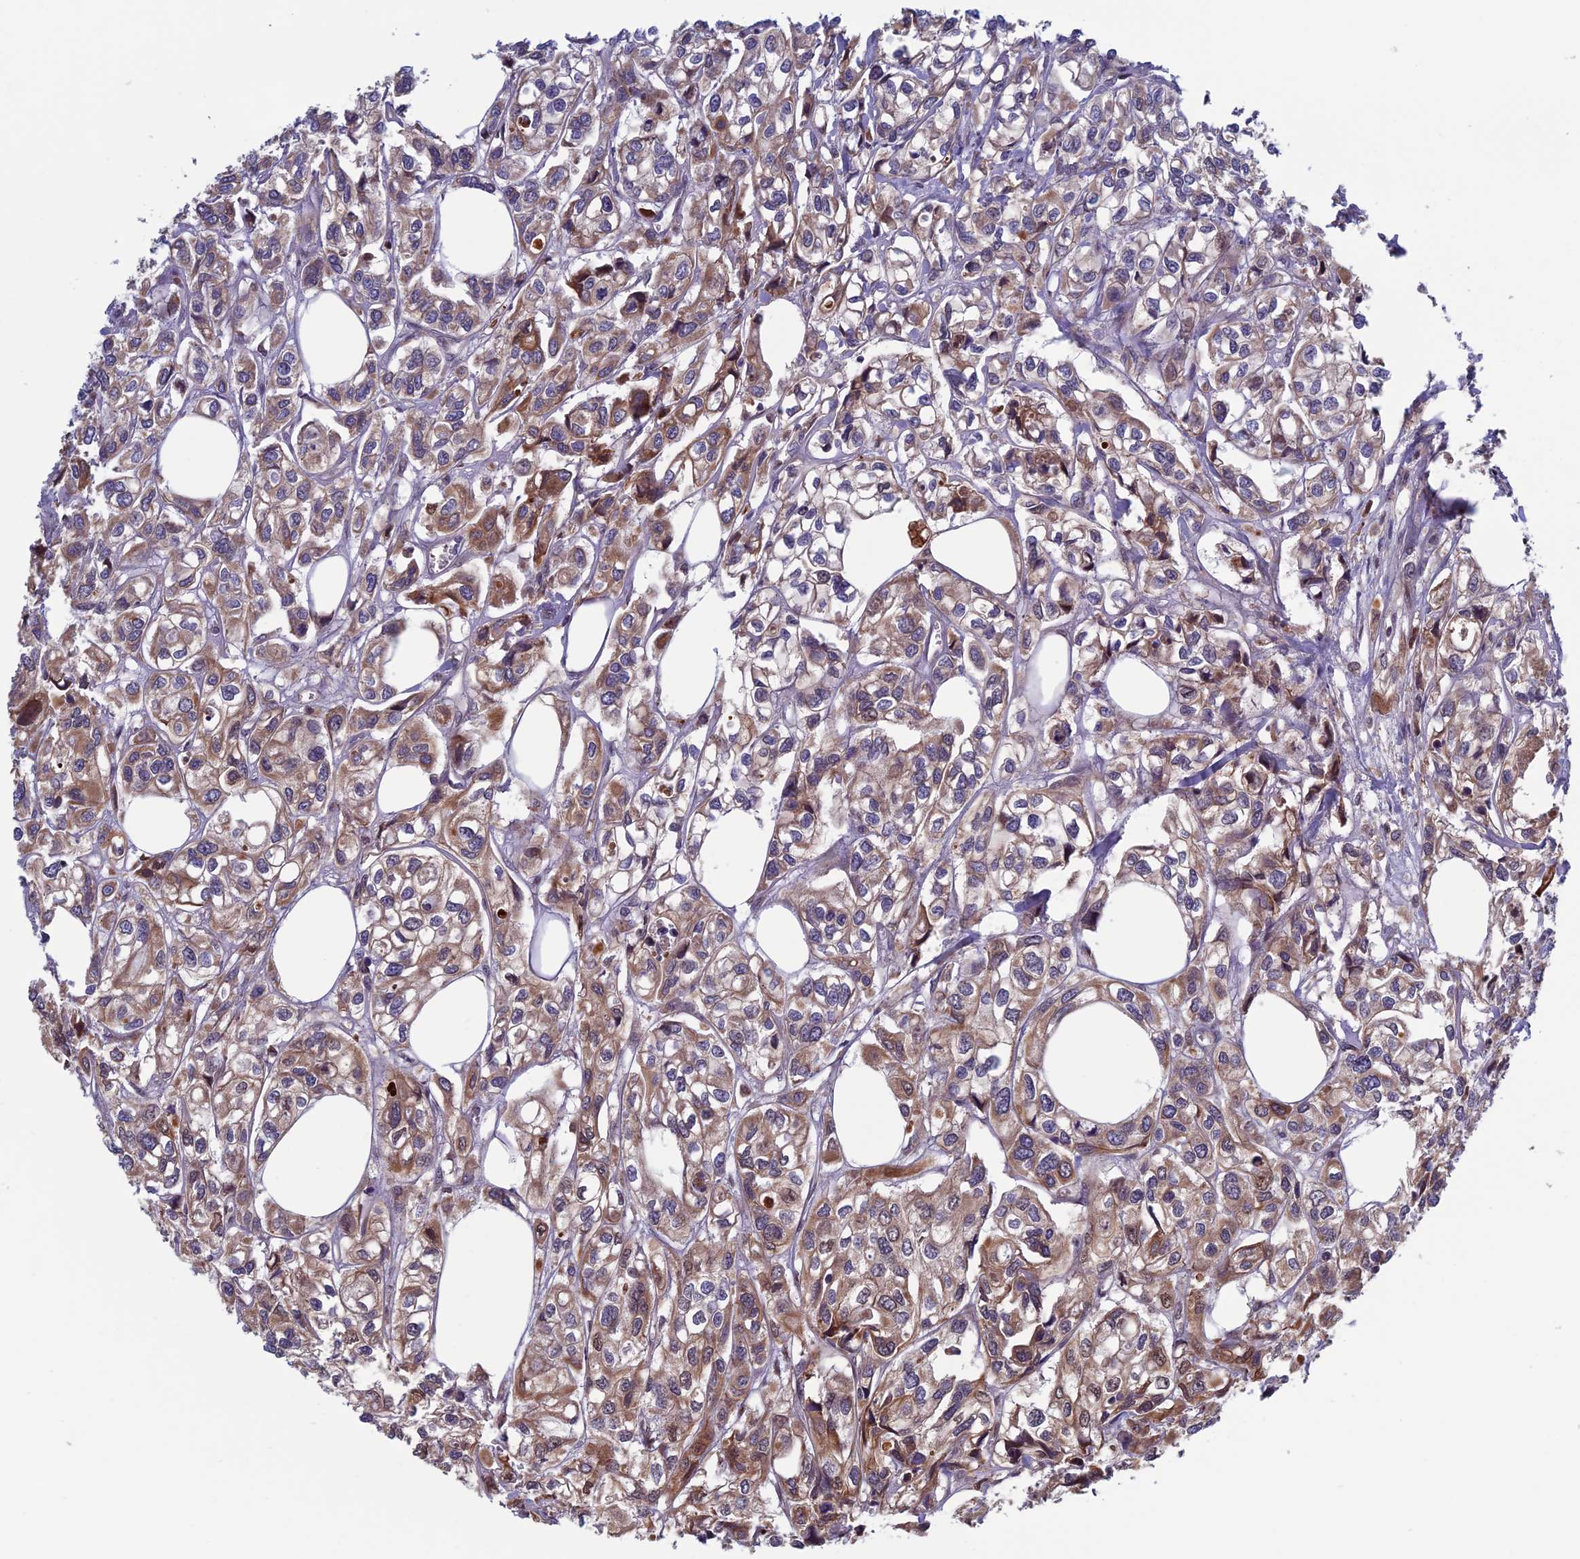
{"staining": {"intensity": "moderate", "quantity": "25%-75%", "location": "cytoplasmic/membranous"}, "tissue": "urothelial cancer", "cell_type": "Tumor cells", "image_type": "cancer", "snomed": [{"axis": "morphology", "description": "Urothelial carcinoma, High grade"}, {"axis": "topography", "description": "Urinary bladder"}], "caption": "Protein staining exhibits moderate cytoplasmic/membranous expression in about 25%-75% of tumor cells in urothelial cancer. The staining was performed using DAB, with brown indicating positive protein expression. Nuclei are stained blue with hematoxylin.", "gene": "FADS1", "patient": {"sex": "male", "age": 67}}